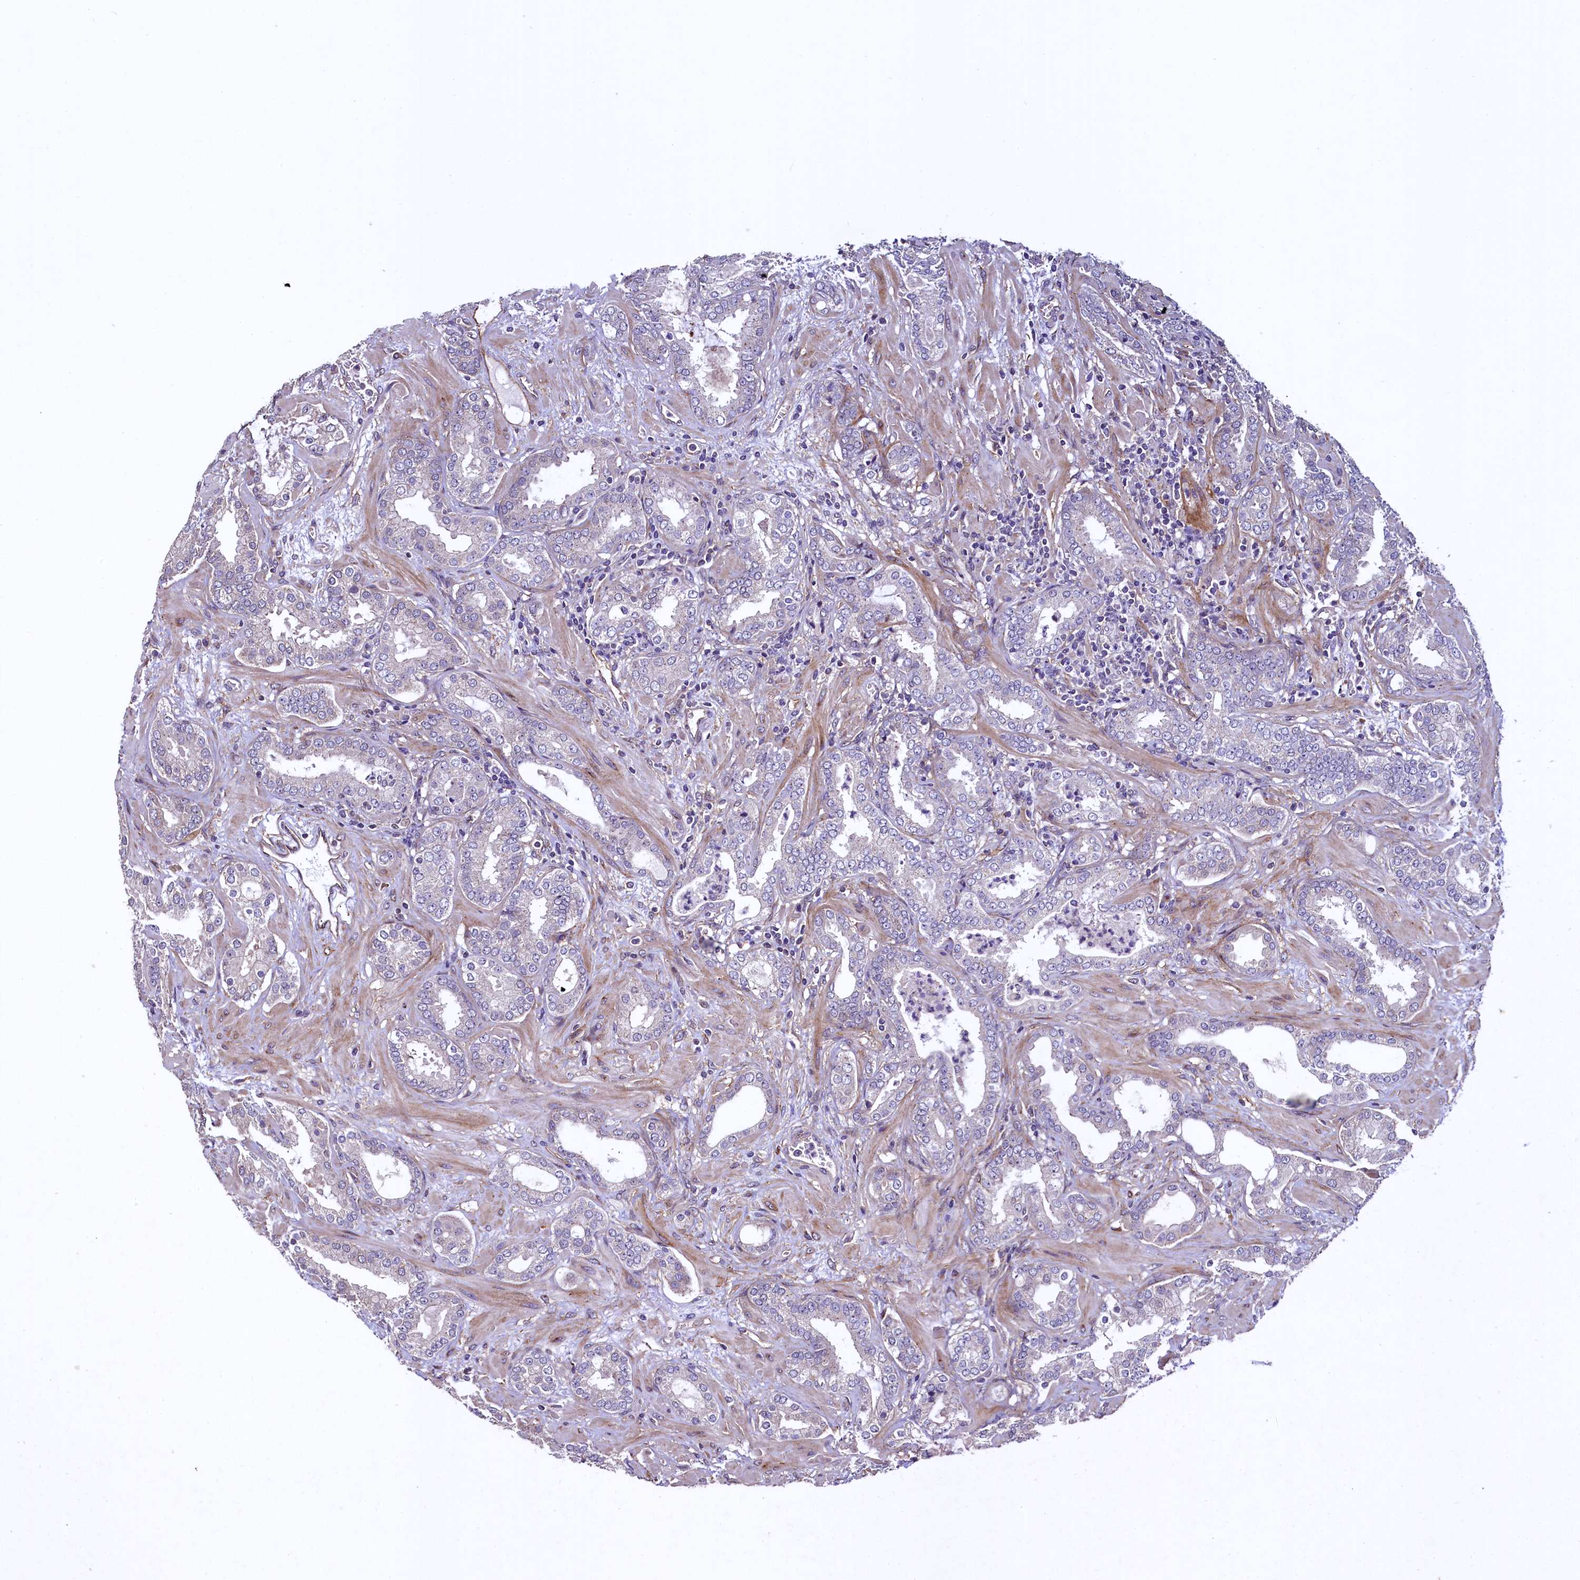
{"staining": {"intensity": "negative", "quantity": "none", "location": "none"}, "tissue": "prostate cancer", "cell_type": "Tumor cells", "image_type": "cancer", "snomed": [{"axis": "morphology", "description": "Adenocarcinoma, High grade"}, {"axis": "topography", "description": "Prostate"}], "caption": "This is a photomicrograph of immunohistochemistry (IHC) staining of prostate cancer, which shows no positivity in tumor cells.", "gene": "PALM", "patient": {"sex": "male", "age": 64}}